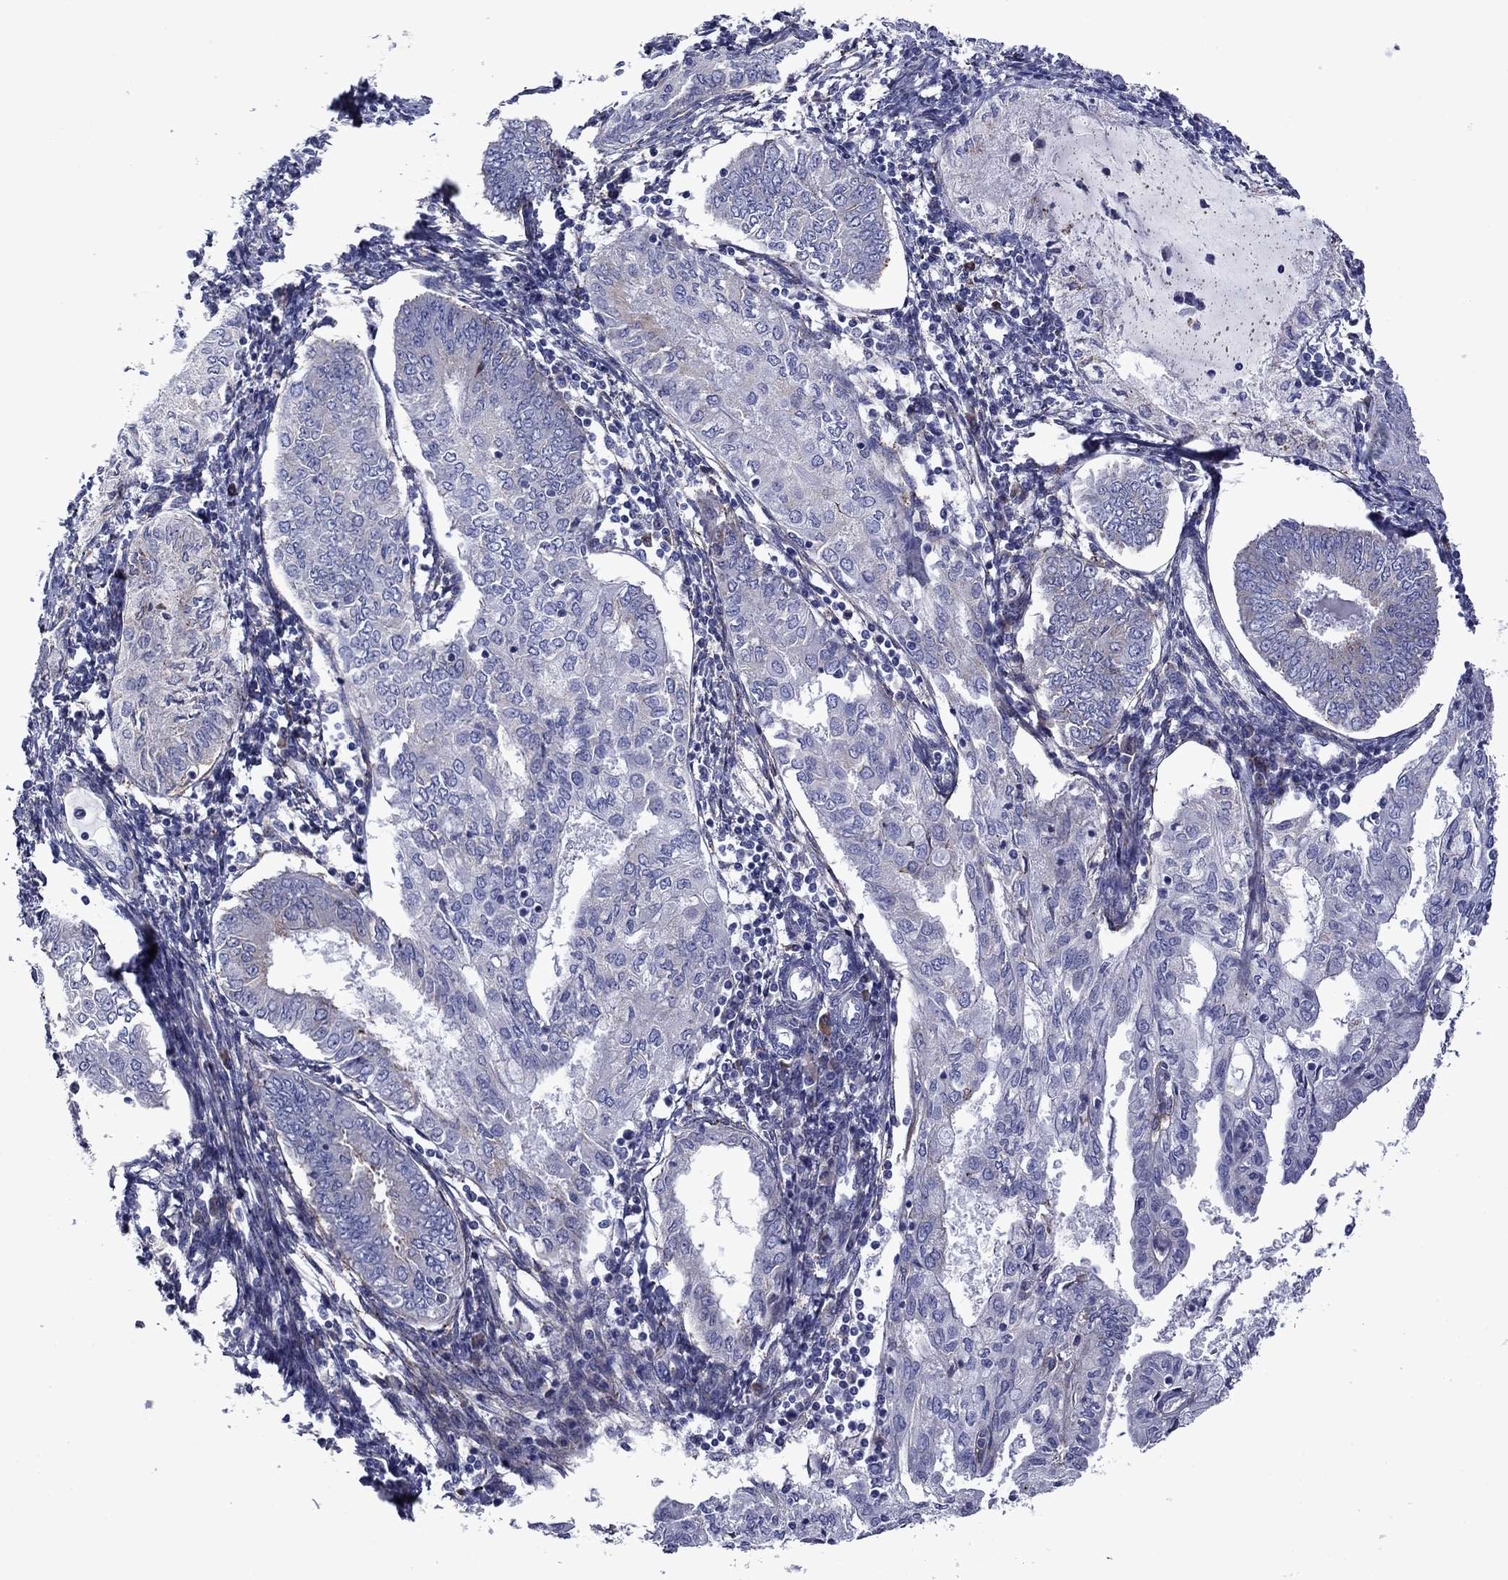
{"staining": {"intensity": "negative", "quantity": "none", "location": "none"}, "tissue": "endometrial cancer", "cell_type": "Tumor cells", "image_type": "cancer", "snomed": [{"axis": "morphology", "description": "Adenocarcinoma, NOS"}, {"axis": "topography", "description": "Endometrium"}], "caption": "Immunohistochemistry photomicrograph of neoplastic tissue: endometrial adenocarcinoma stained with DAB exhibits no significant protein positivity in tumor cells. (DAB (3,3'-diaminobenzidine) immunohistochemistry with hematoxylin counter stain).", "gene": "HSPG2", "patient": {"sex": "female", "age": 68}}